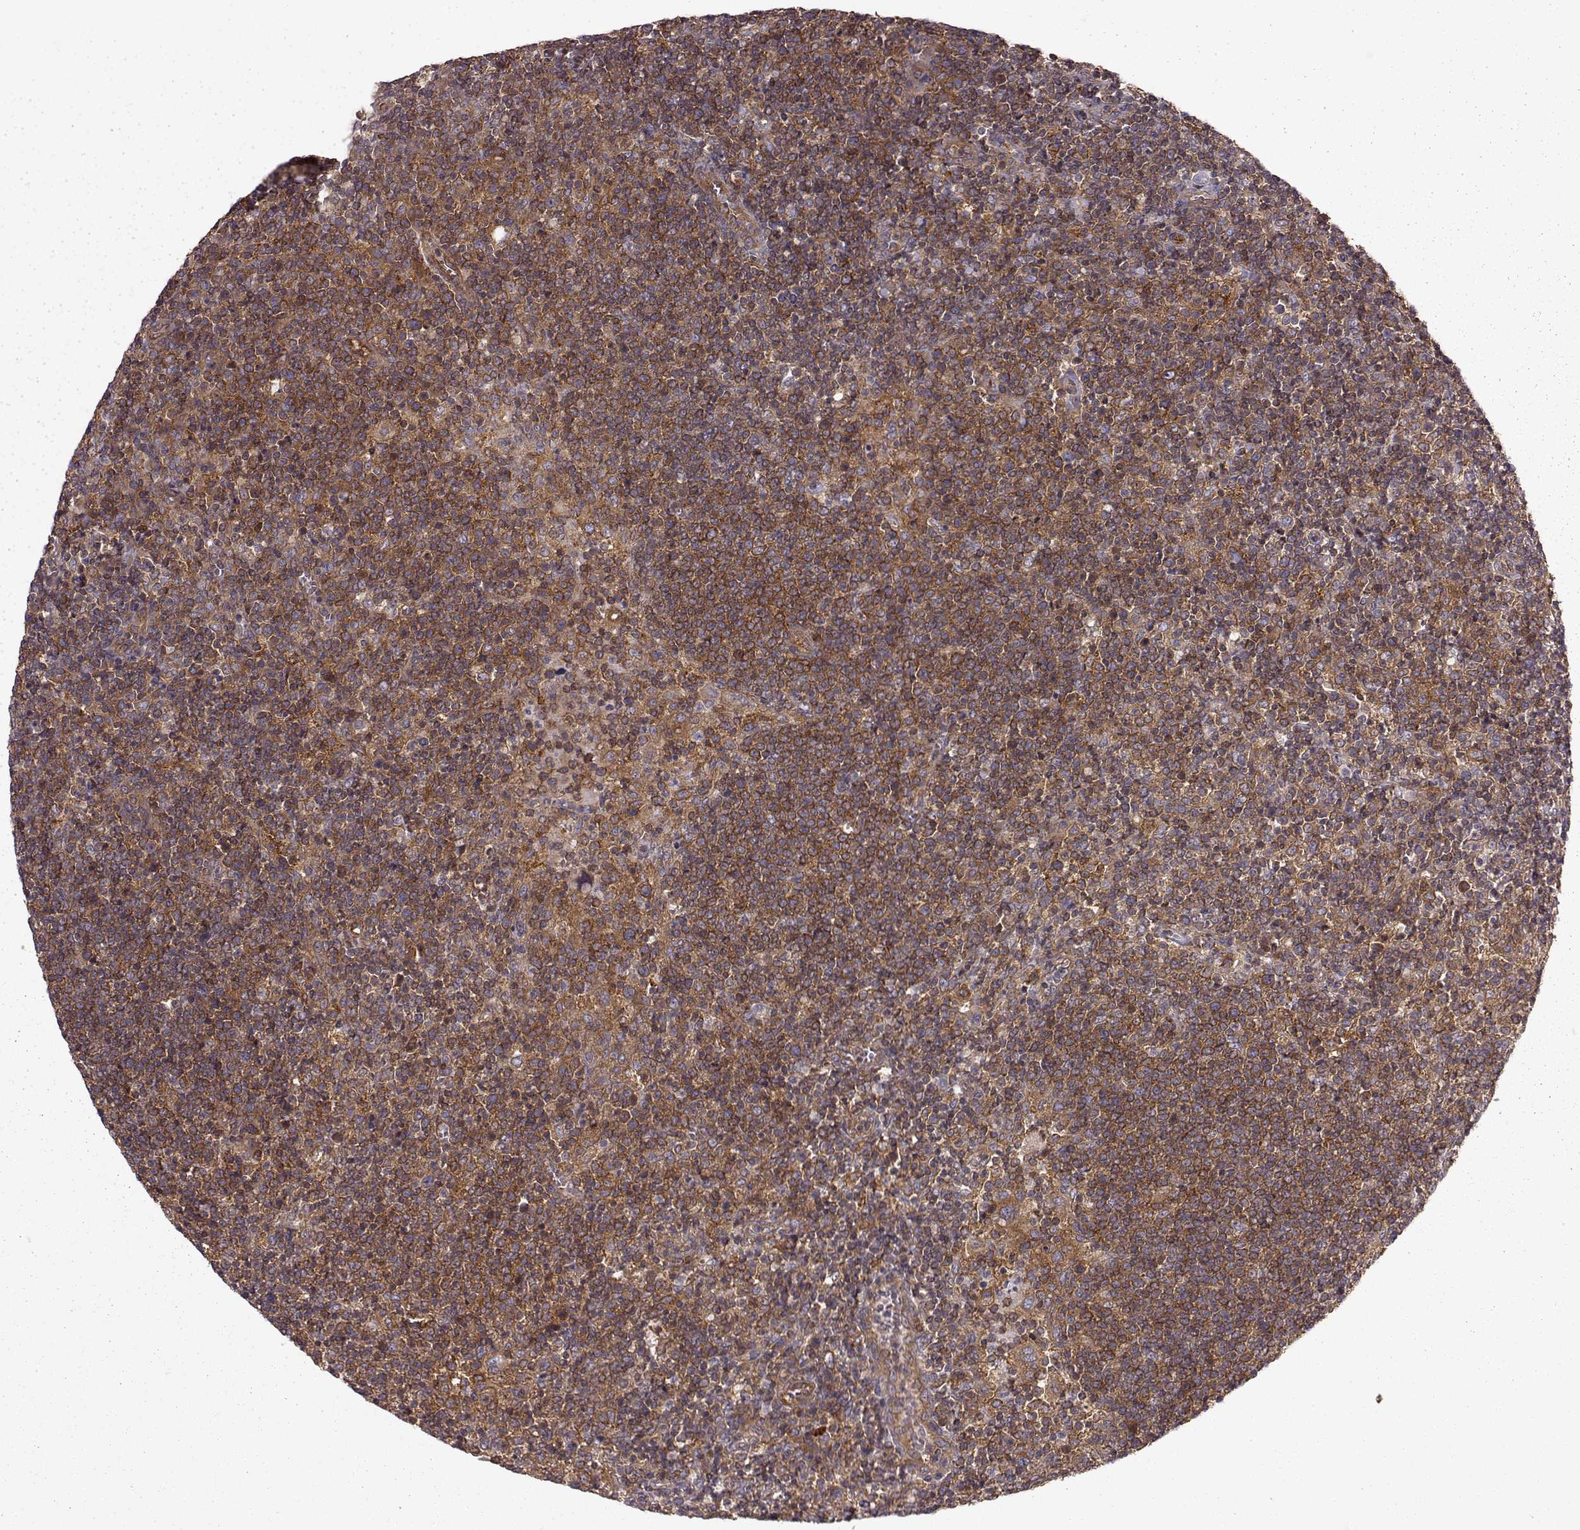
{"staining": {"intensity": "strong", "quantity": ">75%", "location": "cytoplasmic/membranous"}, "tissue": "lymphoma", "cell_type": "Tumor cells", "image_type": "cancer", "snomed": [{"axis": "morphology", "description": "Malignant lymphoma, non-Hodgkin's type, High grade"}, {"axis": "topography", "description": "Lymph node"}], "caption": "There is high levels of strong cytoplasmic/membranous staining in tumor cells of malignant lymphoma, non-Hodgkin's type (high-grade), as demonstrated by immunohistochemical staining (brown color).", "gene": "RABGAP1", "patient": {"sex": "male", "age": 61}}